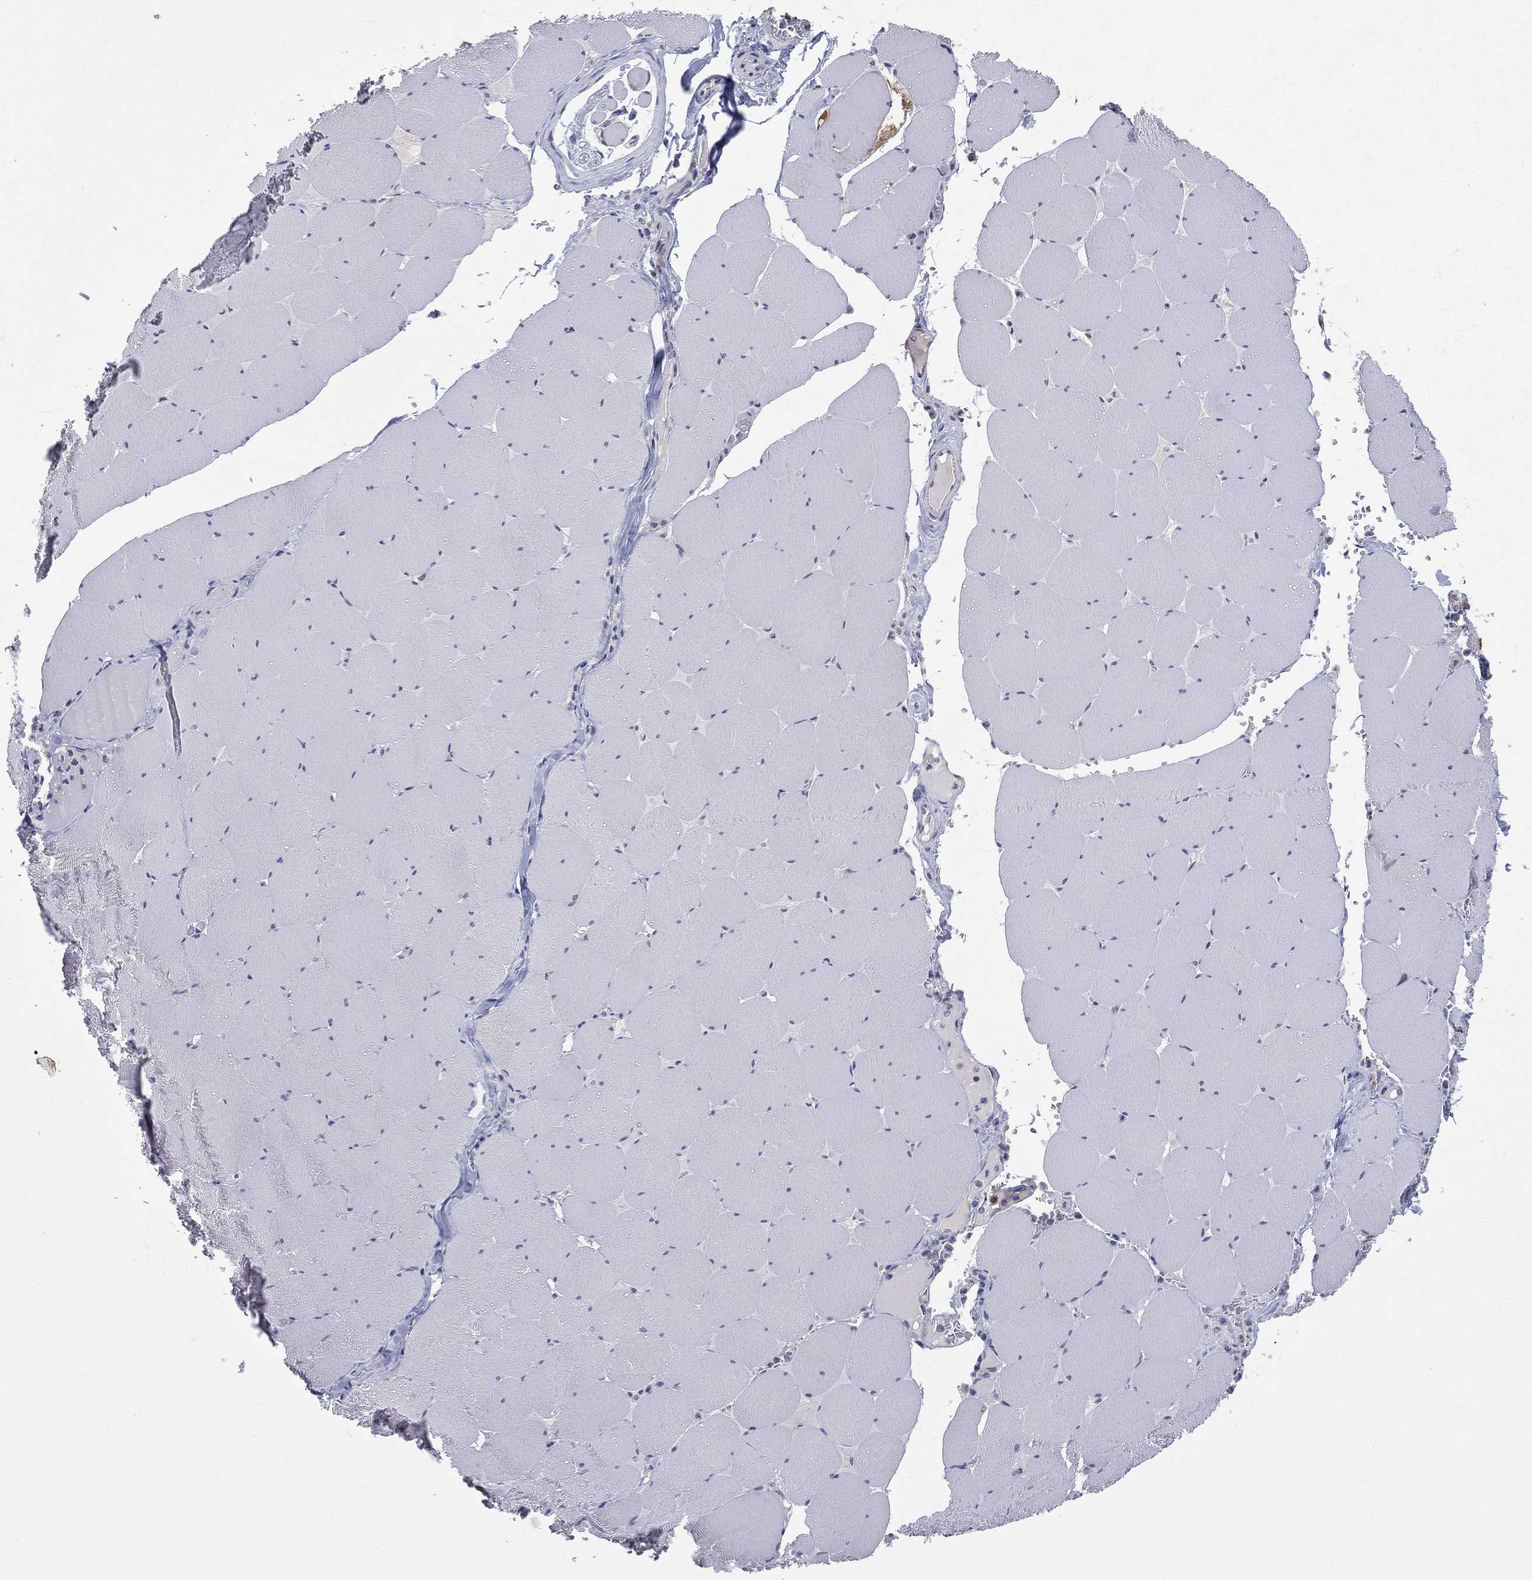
{"staining": {"intensity": "negative", "quantity": "none", "location": "none"}, "tissue": "skeletal muscle", "cell_type": "Myocytes", "image_type": "normal", "snomed": [{"axis": "morphology", "description": "Normal tissue, NOS"}, {"axis": "morphology", "description": "Malignant melanoma, Metastatic site"}, {"axis": "topography", "description": "Skeletal muscle"}], "caption": "IHC photomicrograph of benign skeletal muscle: human skeletal muscle stained with DAB demonstrates no significant protein positivity in myocytes.", "gene": "DLG4", "patient": {"sex": "male", "age": 50}}